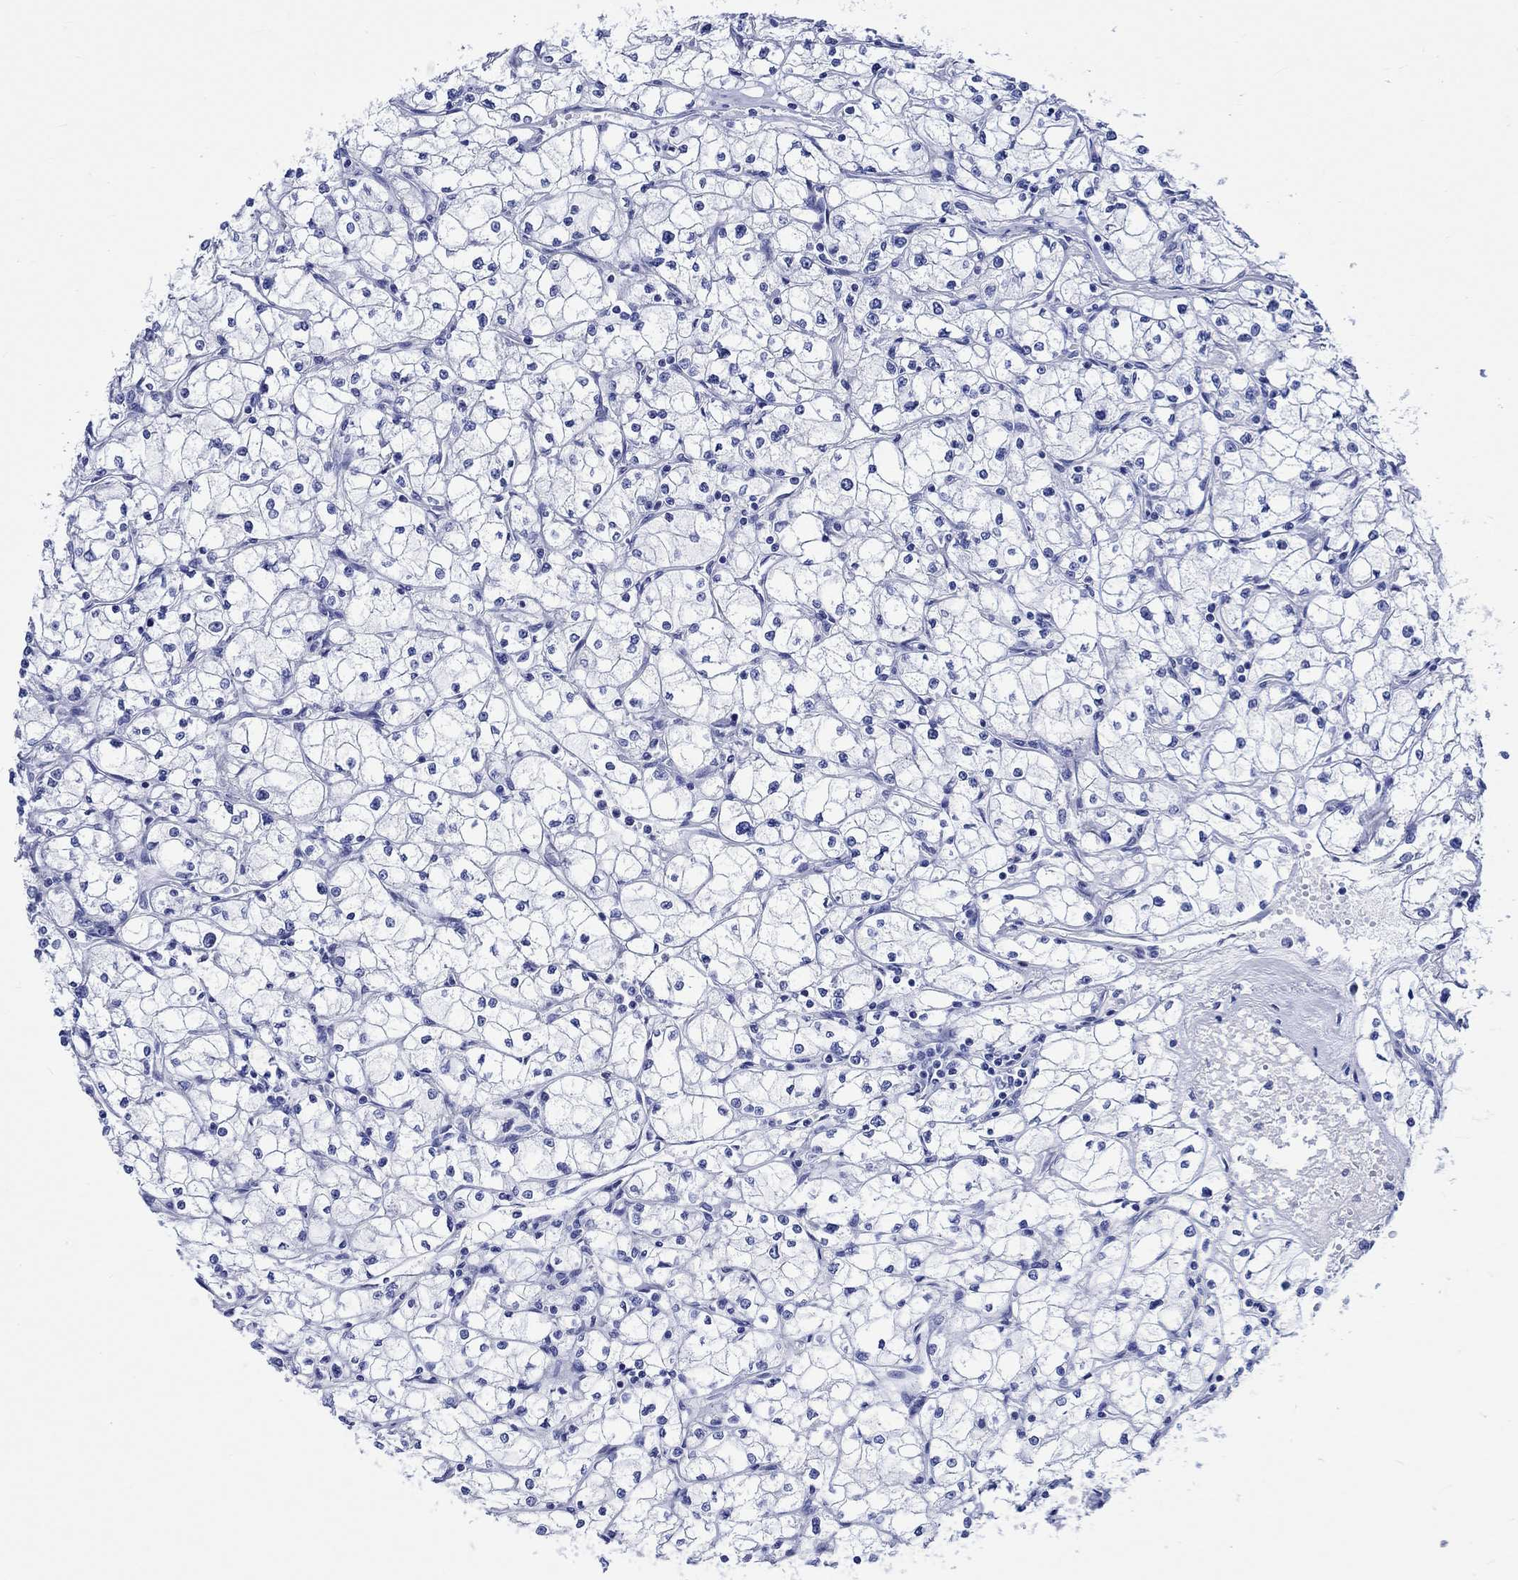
{"staining": {"intensity": "negative", "quantity": "none", "location": "none"}, "tissue": "renal cancer", "cell_type": "Tumor cells", "image_type": "cancer", "snomed": [{"axis": "morphology", "description": "Adenocarcinoma, NOS"}, {"axis": "topography", "description": "Kidney"}], "caption": "Immunohistochemistry (IHC) of human renal cancer reveals no staining in tumor cells.", "gene": "HARBI1", "patient": {"sex": "male", "age": 67}}